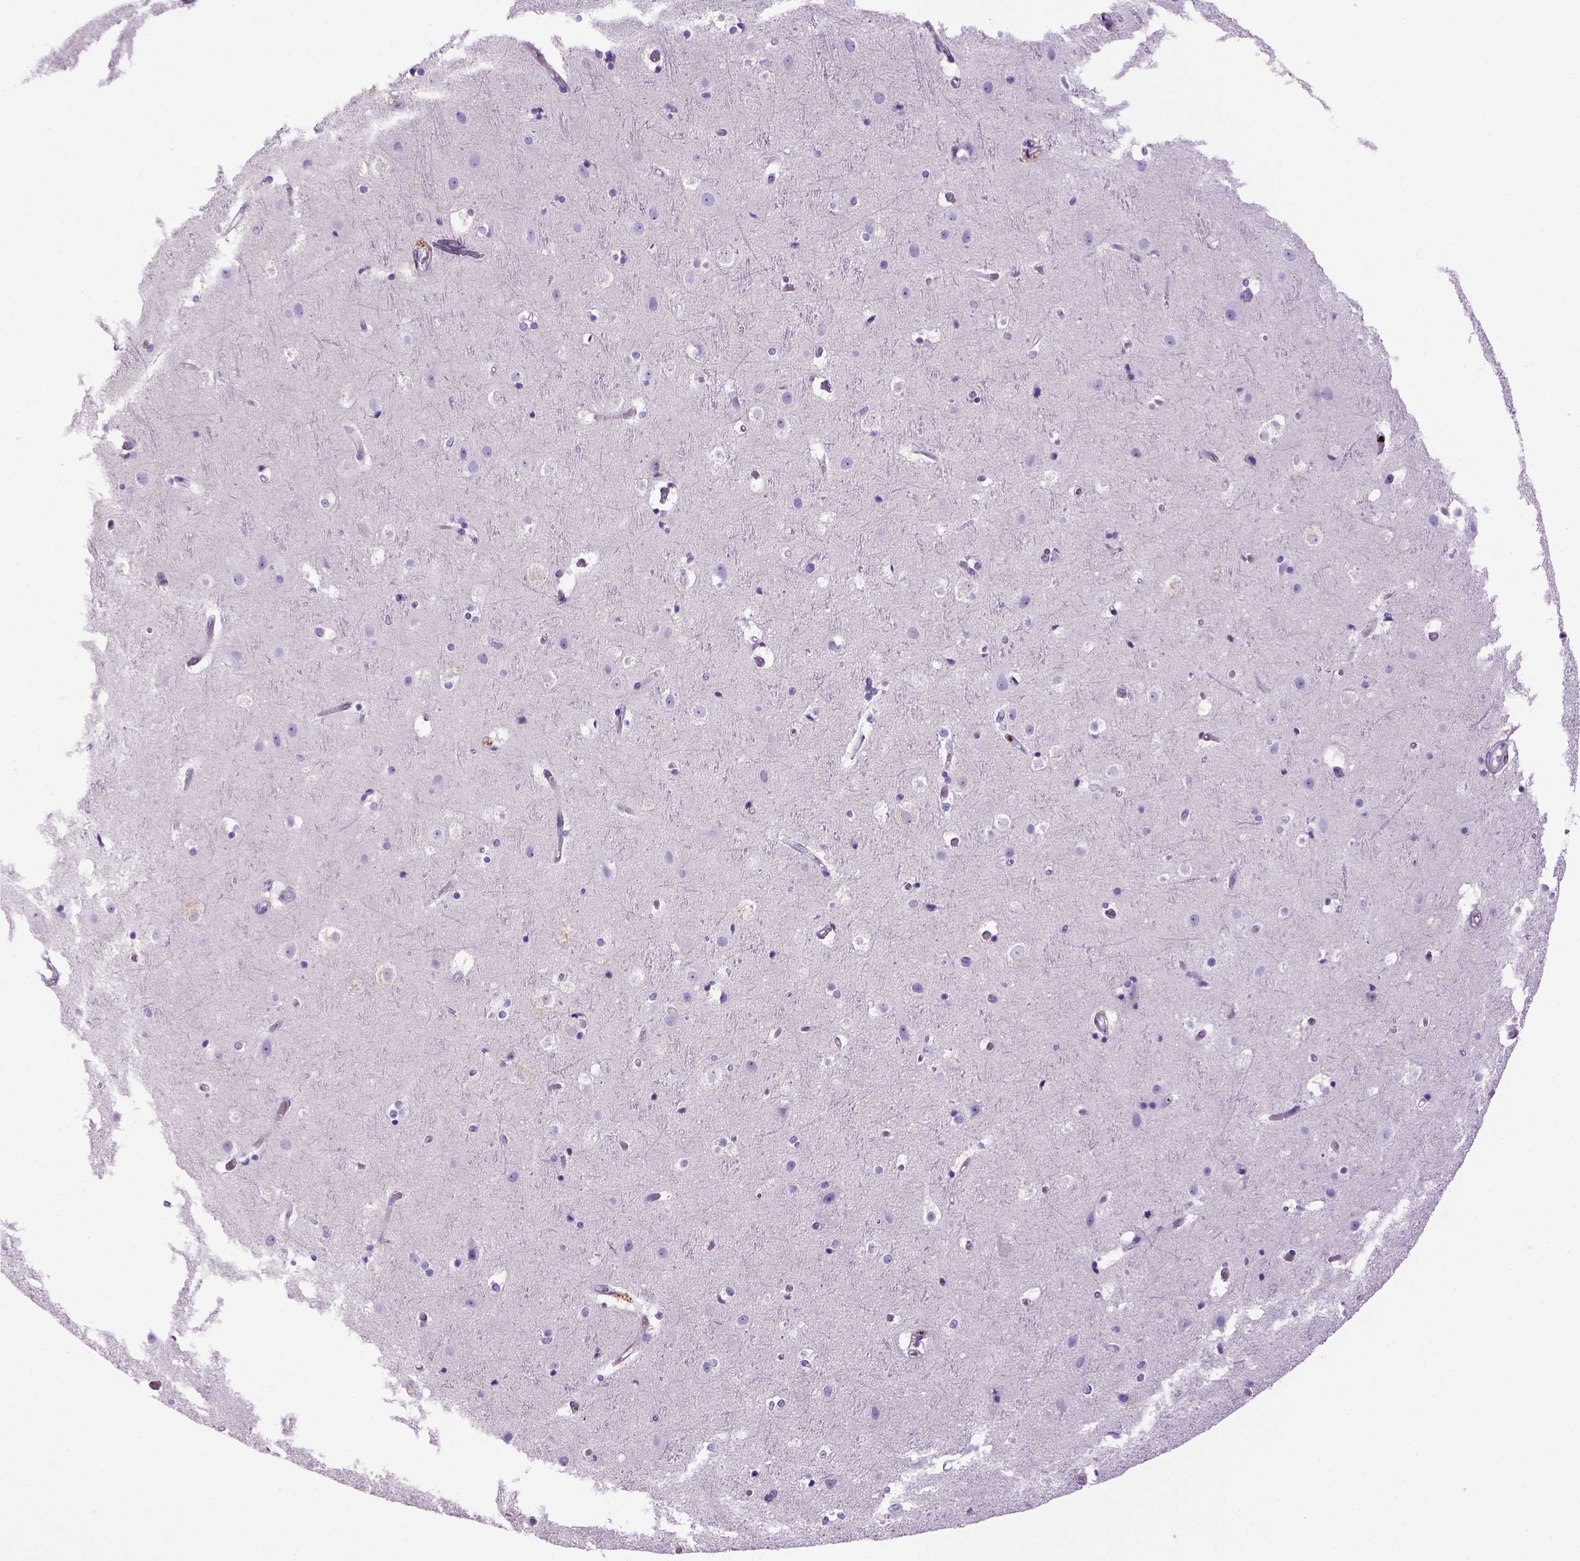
{"staining": {"intensity": "negative", "quantity": "none", "location": "none"}, "tissue": "cerebral cortex", "cell_type": "Endothelial cells", "image_type": "normal", "snomed": [{"axis": "morphology", "description": "Normal tissue, NOS"}, {"axis": "topography", "description": "Cerebral cortex"}], "caption": "High power microscopy micrograph of an immunohistochemistry (IHC) photomicrograph of benign cerebral cortex, revealing no significant expression in endothelial cells. (Immunohistochemistry (ihc), brightfield microscopy, high magnification).", "gene": "BAAT", "patient": {"sex": "female", "age": 52}}